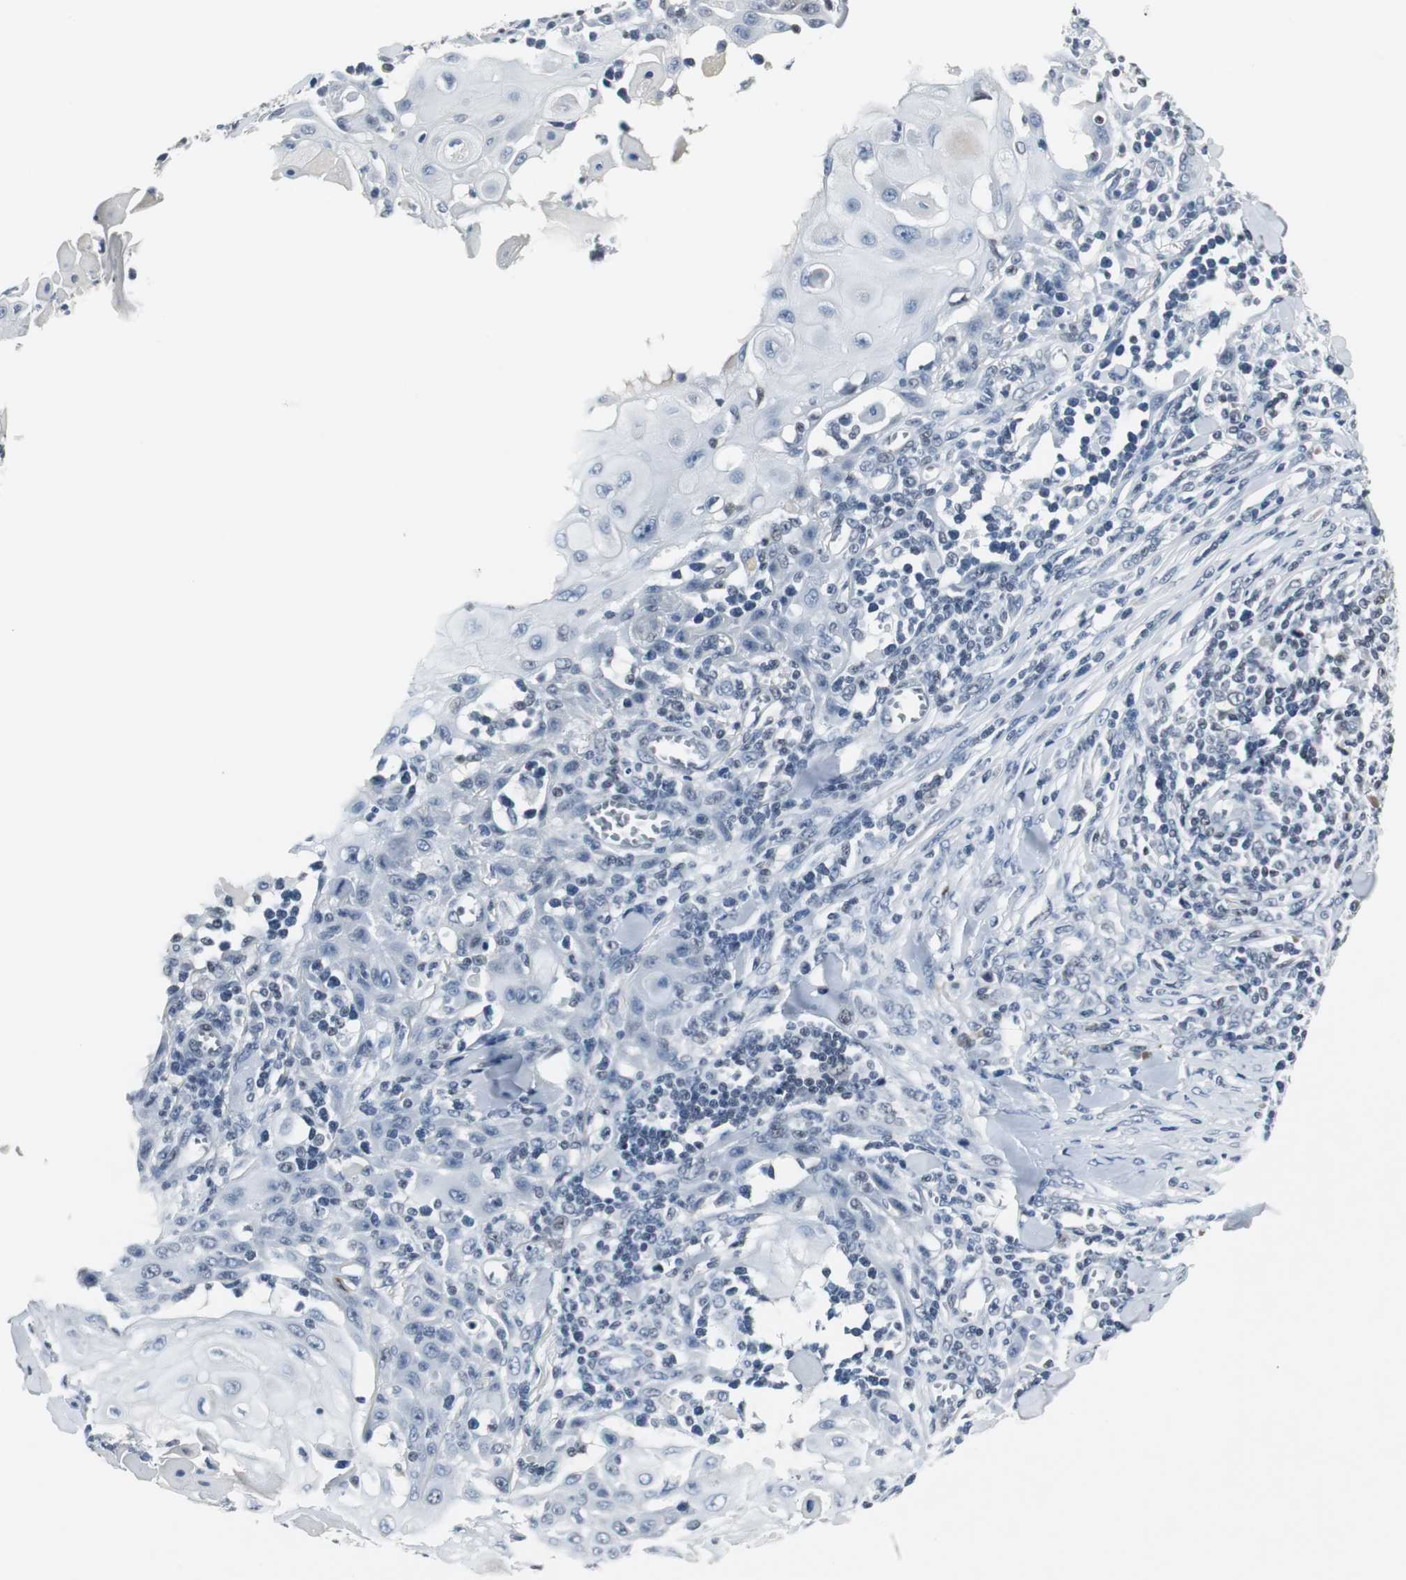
{"staining": {"intensity": "negative", "quantity": "none", "location": "none"}, "tissue": "skin cancer", "cell_type": "Tumor cells", "image_type": "cancer", "snomed": [{"axis": "morphology", "description": "Squamous cell carcinoma, NOS"}, {"axis": "topography", "description": "Skin"}], "caption": "High power microscopy histopathology image of an immunohistochemistry (IHC) micrograph of squamous cell carcinoma (skin), revealing no significant staining in tumor cells.", "gene": "ELK1", "patient": {"sex": "male", "age": 24}}